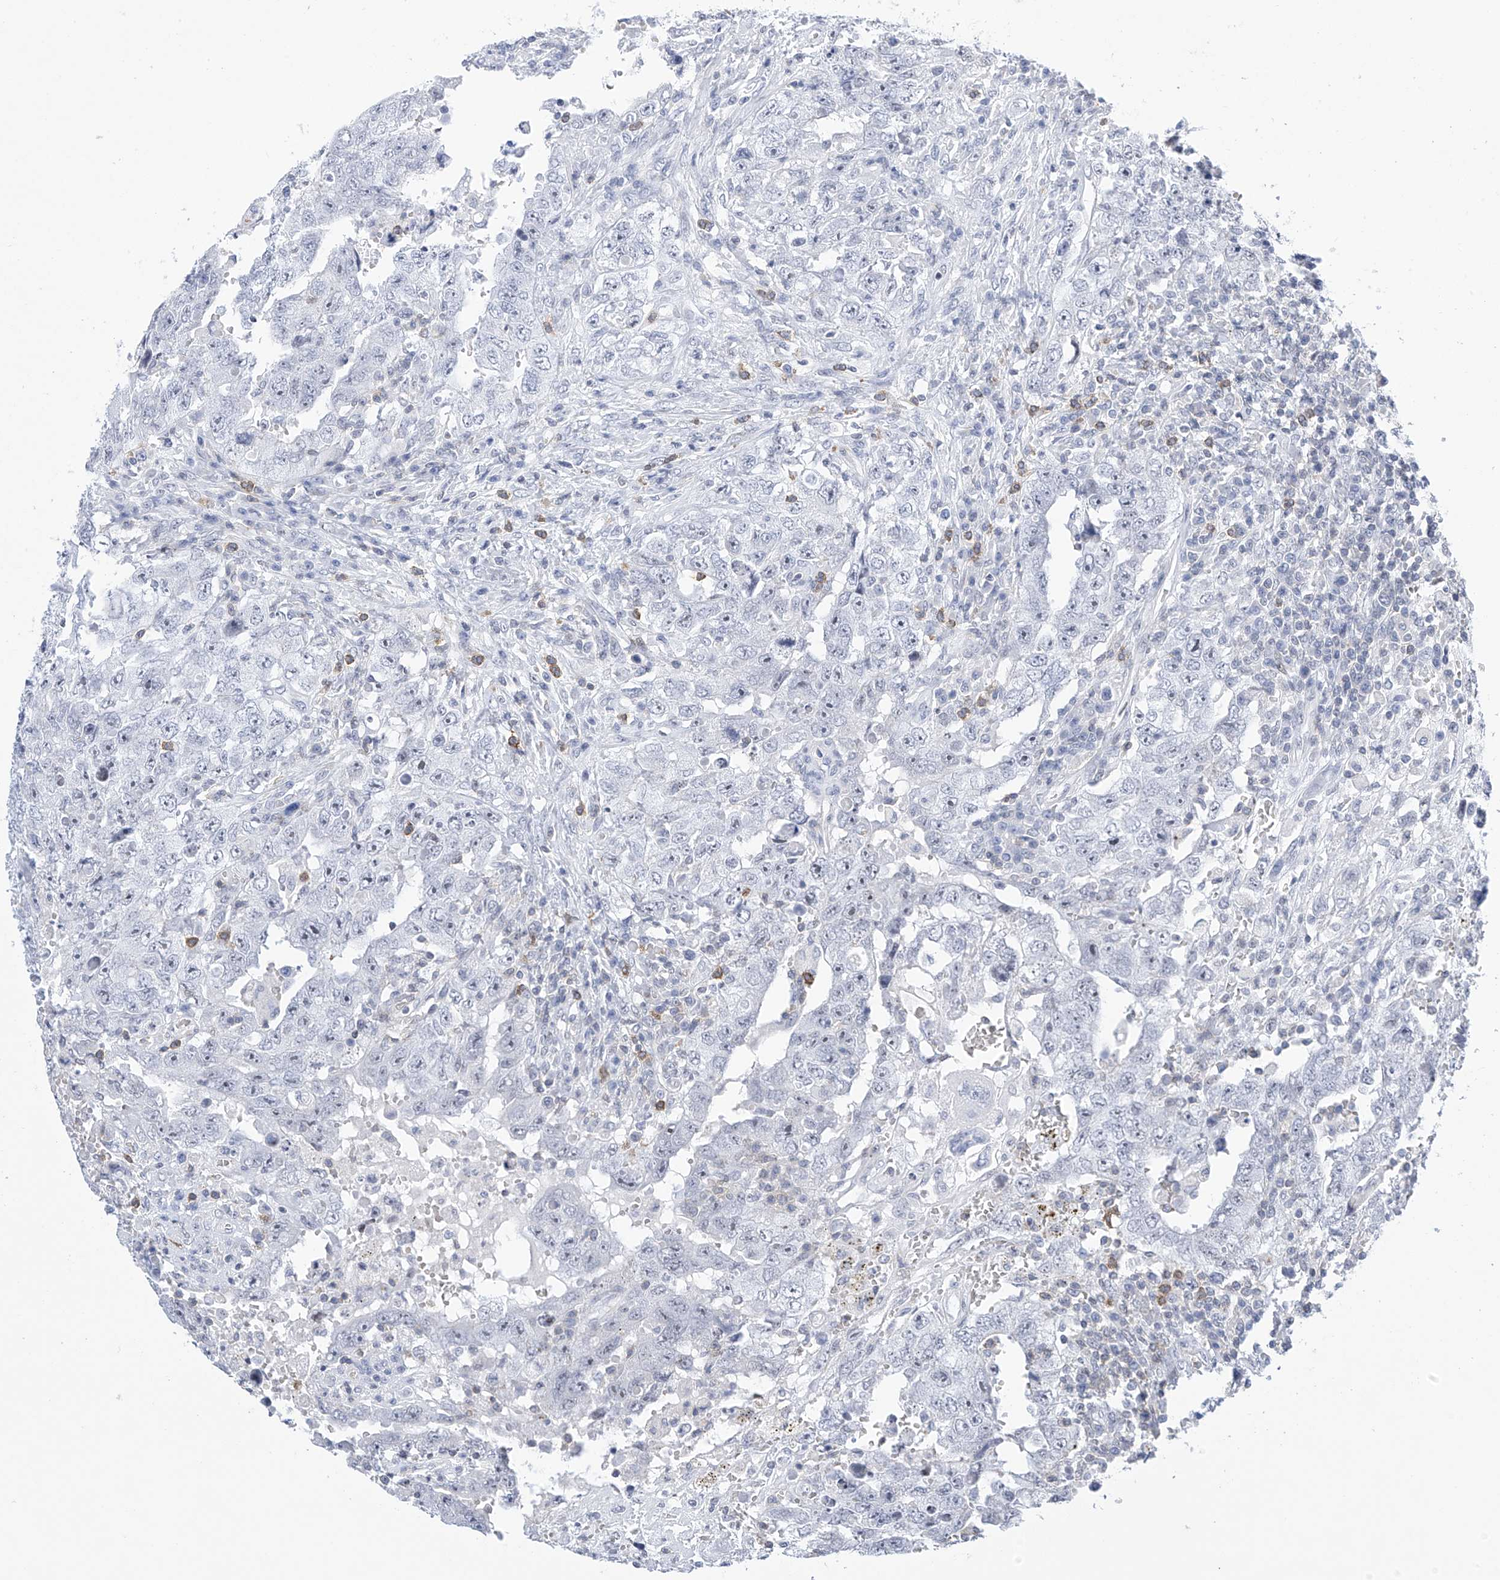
{"staining": {"intensity": "negative", "quantity": "none", "location": "none"}, "tissue": "testis cancer", "cell_type": "Tumor cells", "image_type": "cancer", "snomed": [{"axis": "morphology", "description": "Carcinoma, Embryonal, NOS"}, {"axis": "topography", "description": "Testis"}], "caption": "Testis cancer (embryonal carcinoma) was stained to show a protein in brown. There is no significant expression in tumor cells.", "gene": "MSL3", "patient": {"sex": "male", "age": 26}}